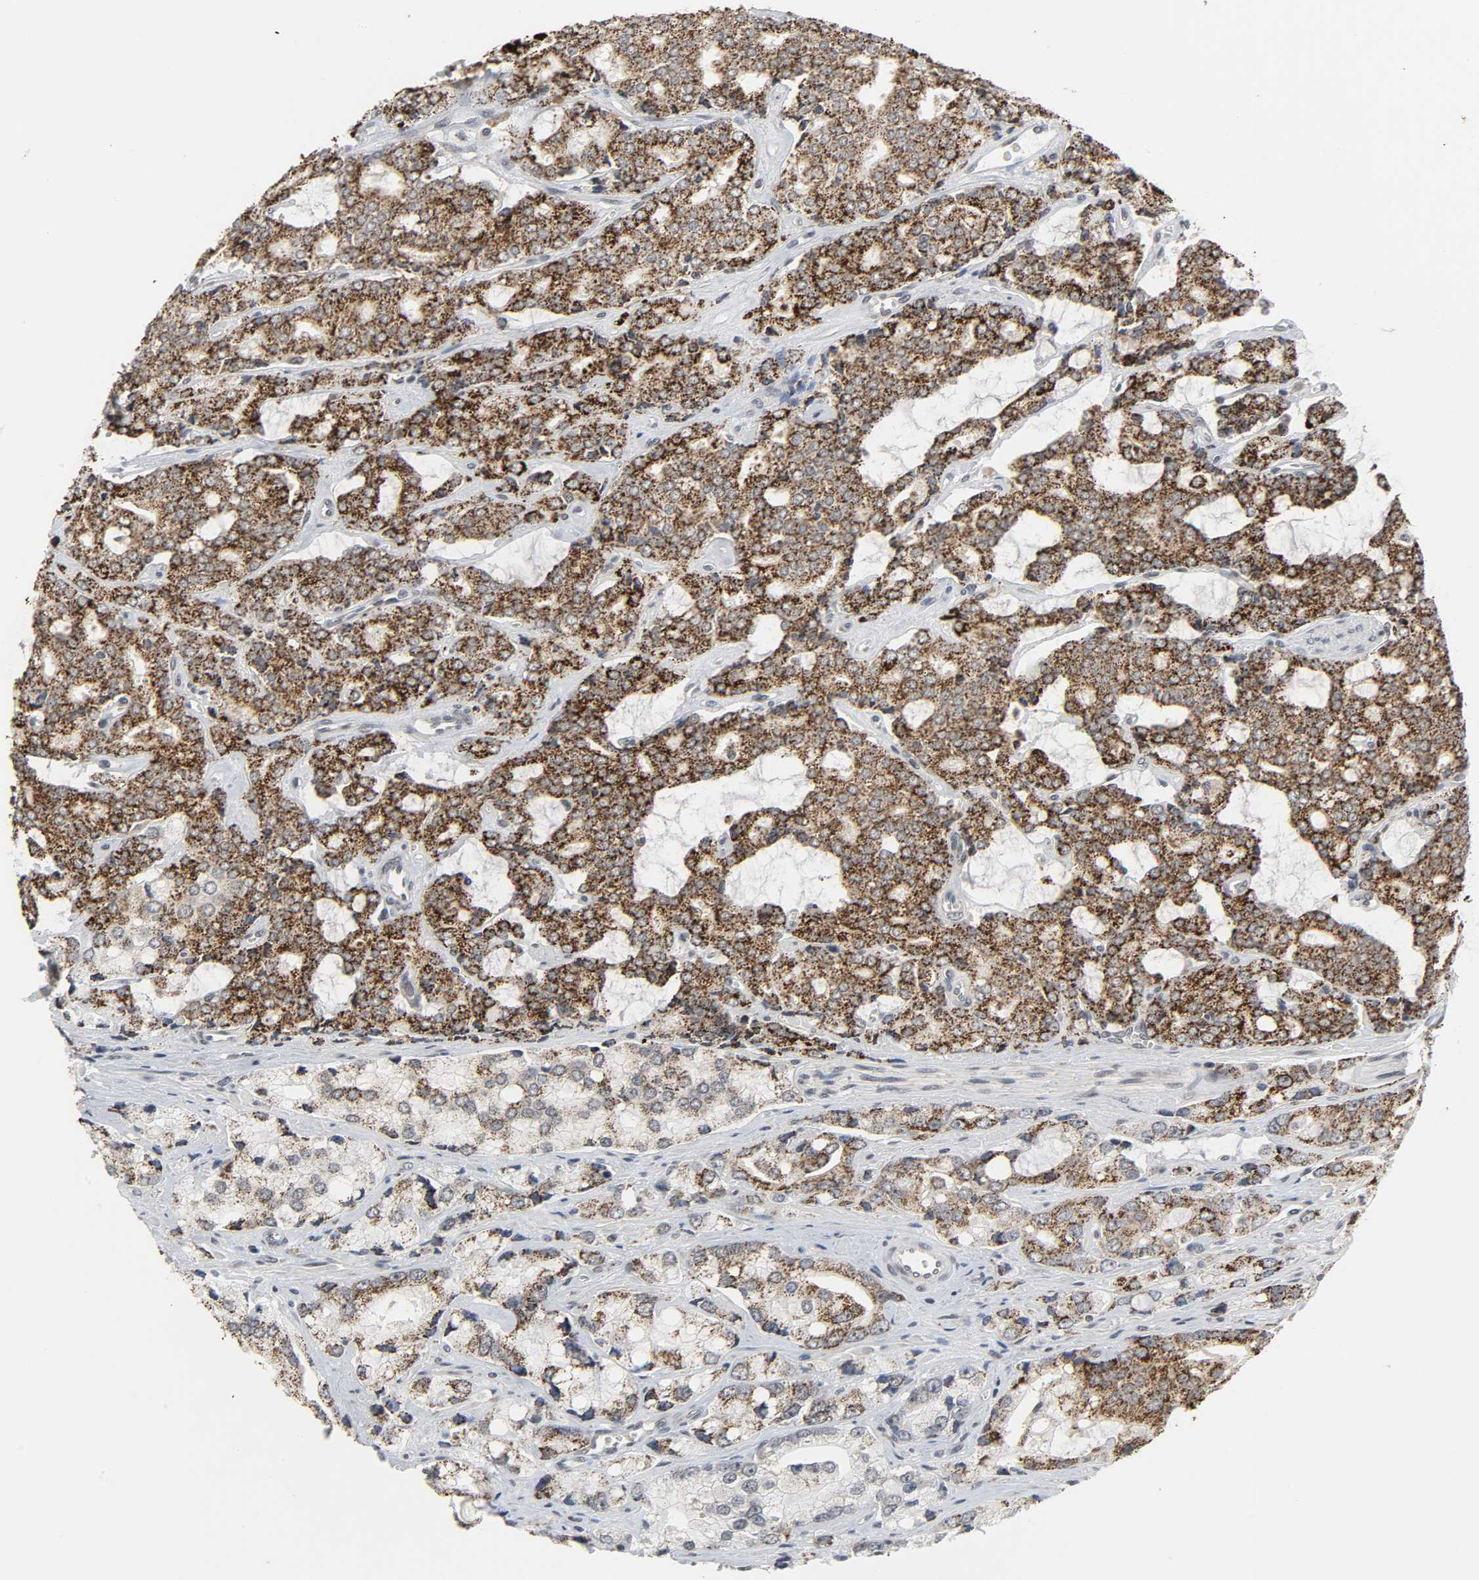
{"staining": {"intensity": "strong", "quantity": ">75%", "location": "cytoplasmic/membranous"}, "tissue": "prostate cancer", "cell_type": "Tumor cells", "image_type": "cancer", "snomed": [{"axis": "morphology", "description": "Adenocarcinoma, High grade"}, {"axis": "topography", "description": "Prostate"}], "caption": "Strong cytoplasmic/membranous expression for a protein is present in approximately >75% of tumor cells of prostate cancer (high-grade adenocarcinoma) using IHC.", "gene": "MUC1", "patient": {"sex": "male", "age": 67}}